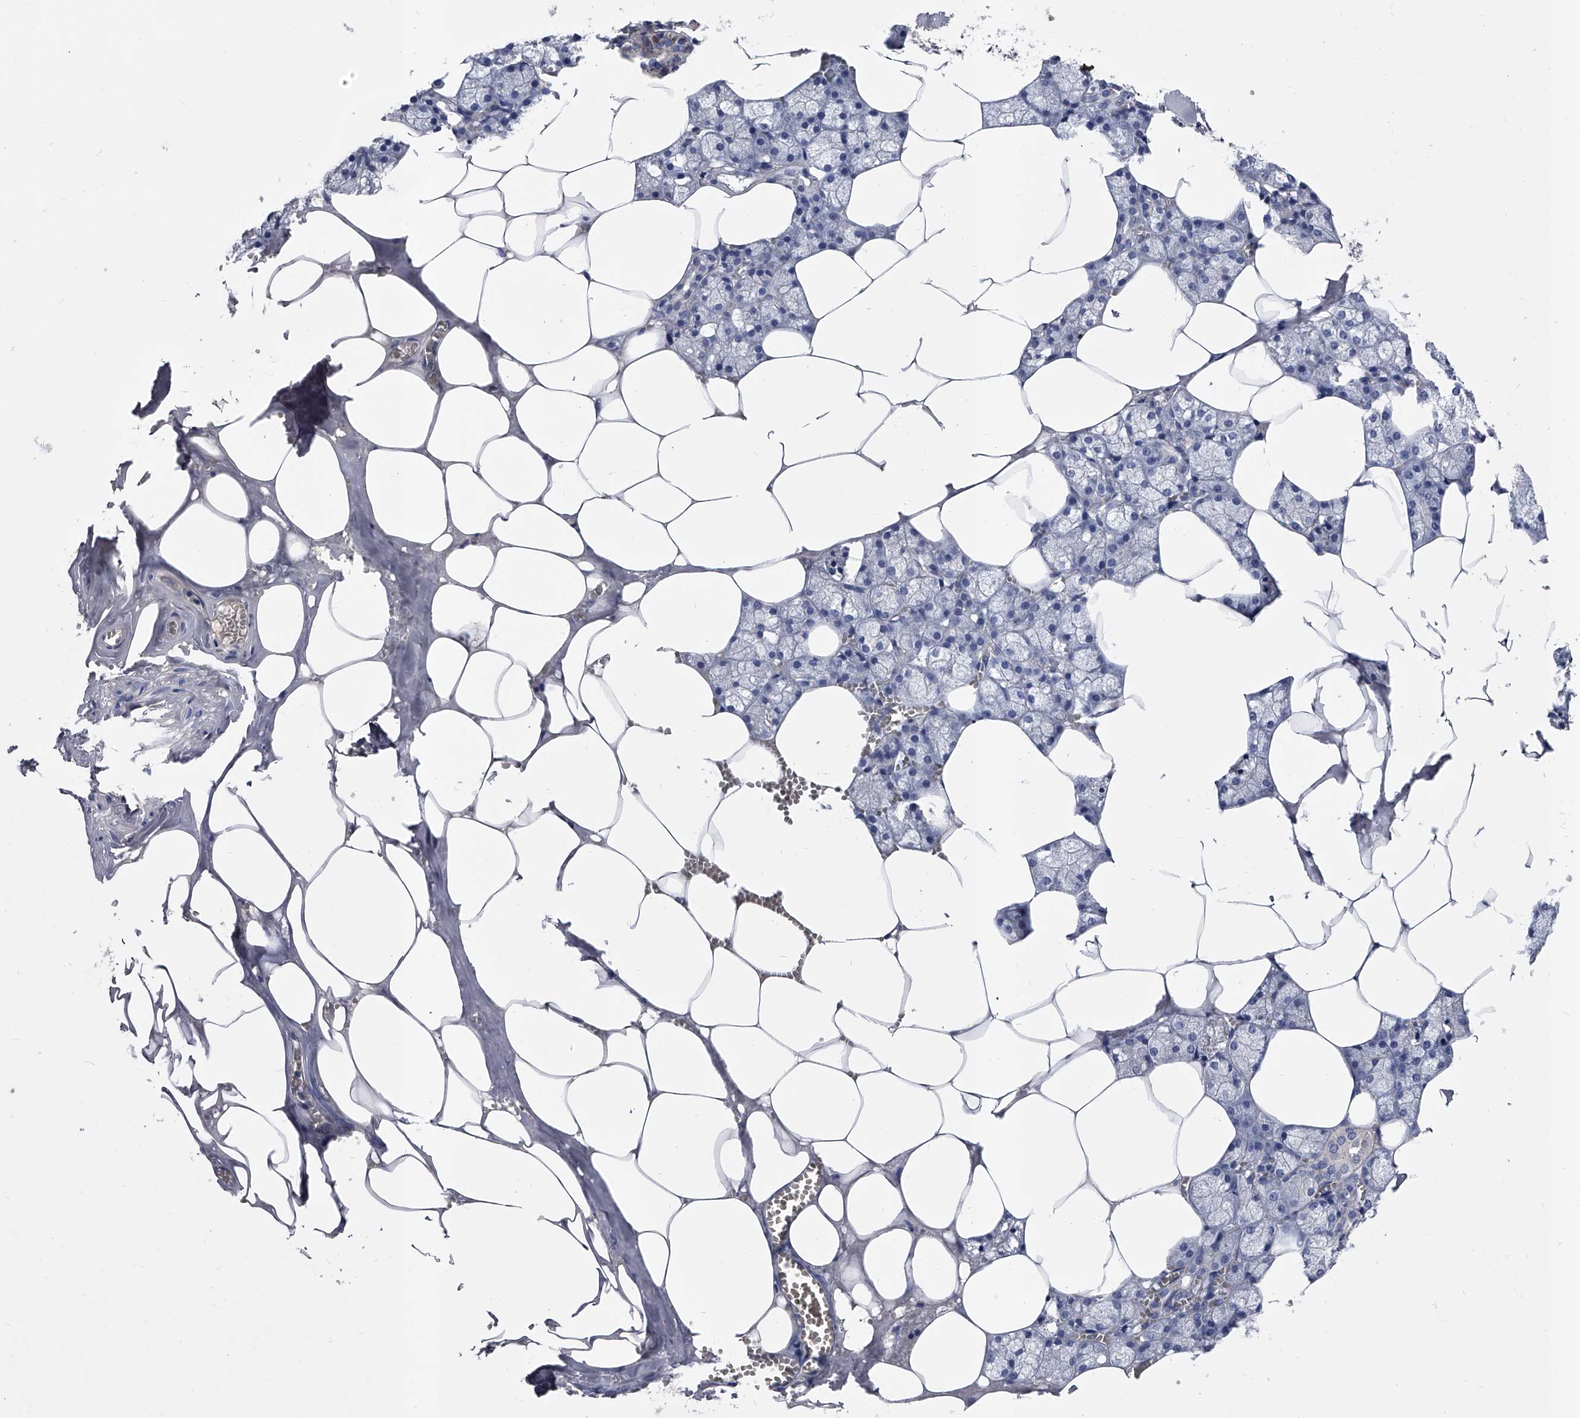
{"staining": {"intensity": "negative", "quantity": "none", "location": "none"}, "tissue": "salivary gland", "cell_type": "Glandular cells", "image_type": "normal", "snomed": [{"axis": "morphology", "description": "Normal tissue, NOS"}, {"axis": "topography", "description": "Salivary gland"}], "caption": "This is an immunohistochemistry (IHC) micrograph of benign salivary gland. There is no expression in glandular cells.", "gene": "EFCAB7", "patient": {"sex": "male", "age": 62}}